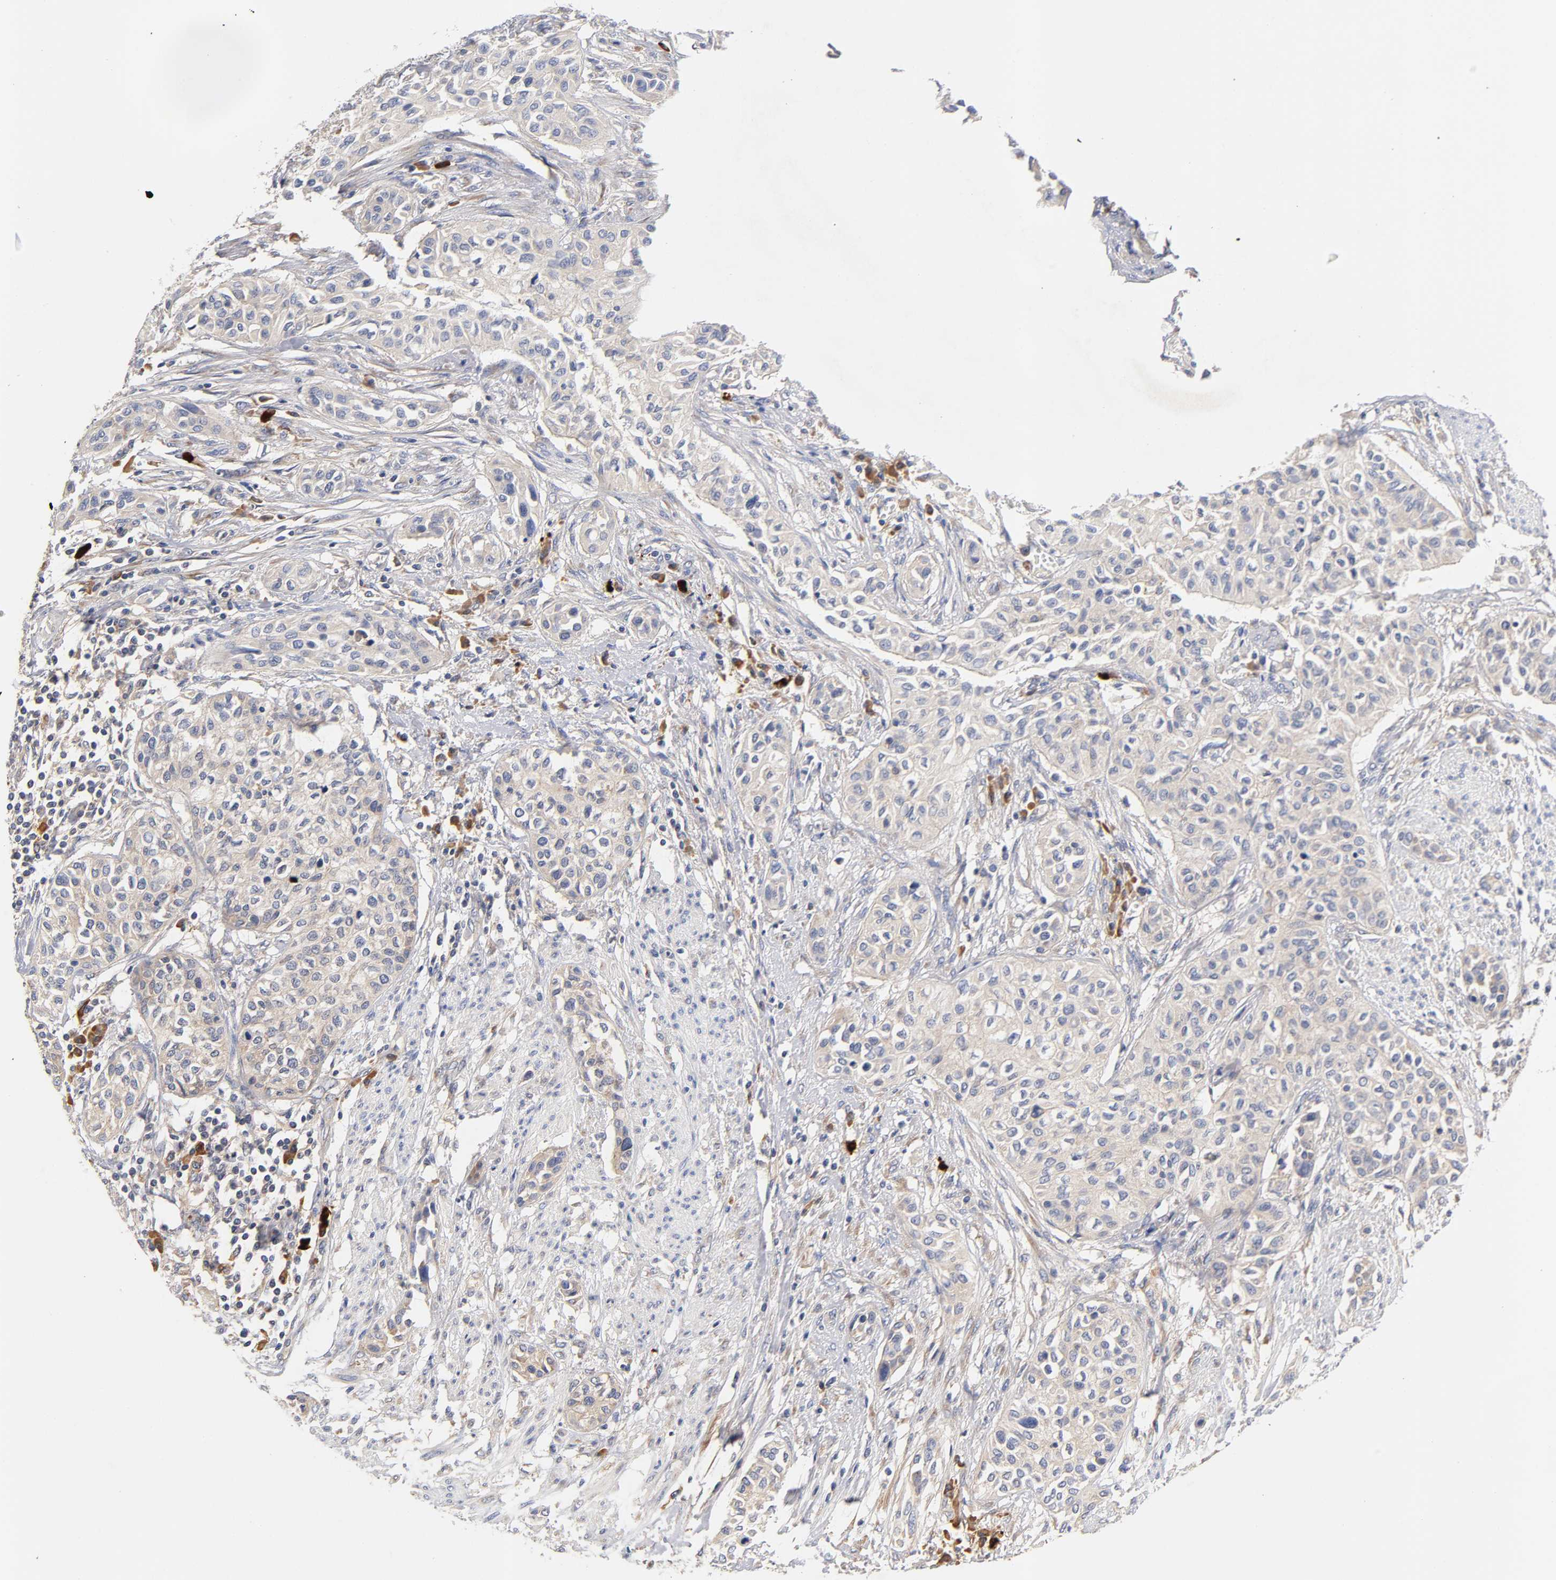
{"staining": {"intensity": "weak", "quantity": ">75%", "location": "cytoplasmic/membranous"}, "tissue": "urothelial cancer", "cell_type": "Tumor cells", "image_type": "cancer", "snomed": [{"axis": "morphology", "description": "Urothelial carcinoma, High grade"}, {"axis": "topography", "description": "Urinary bladder"}], "caption": "Protein staining reveals weak cytoplasmic/membranous staining in approximately >75% of tumor cells in urothelial cancer.", "gene": "RPS29", "patient": {"sex": "male", "age": 74}}